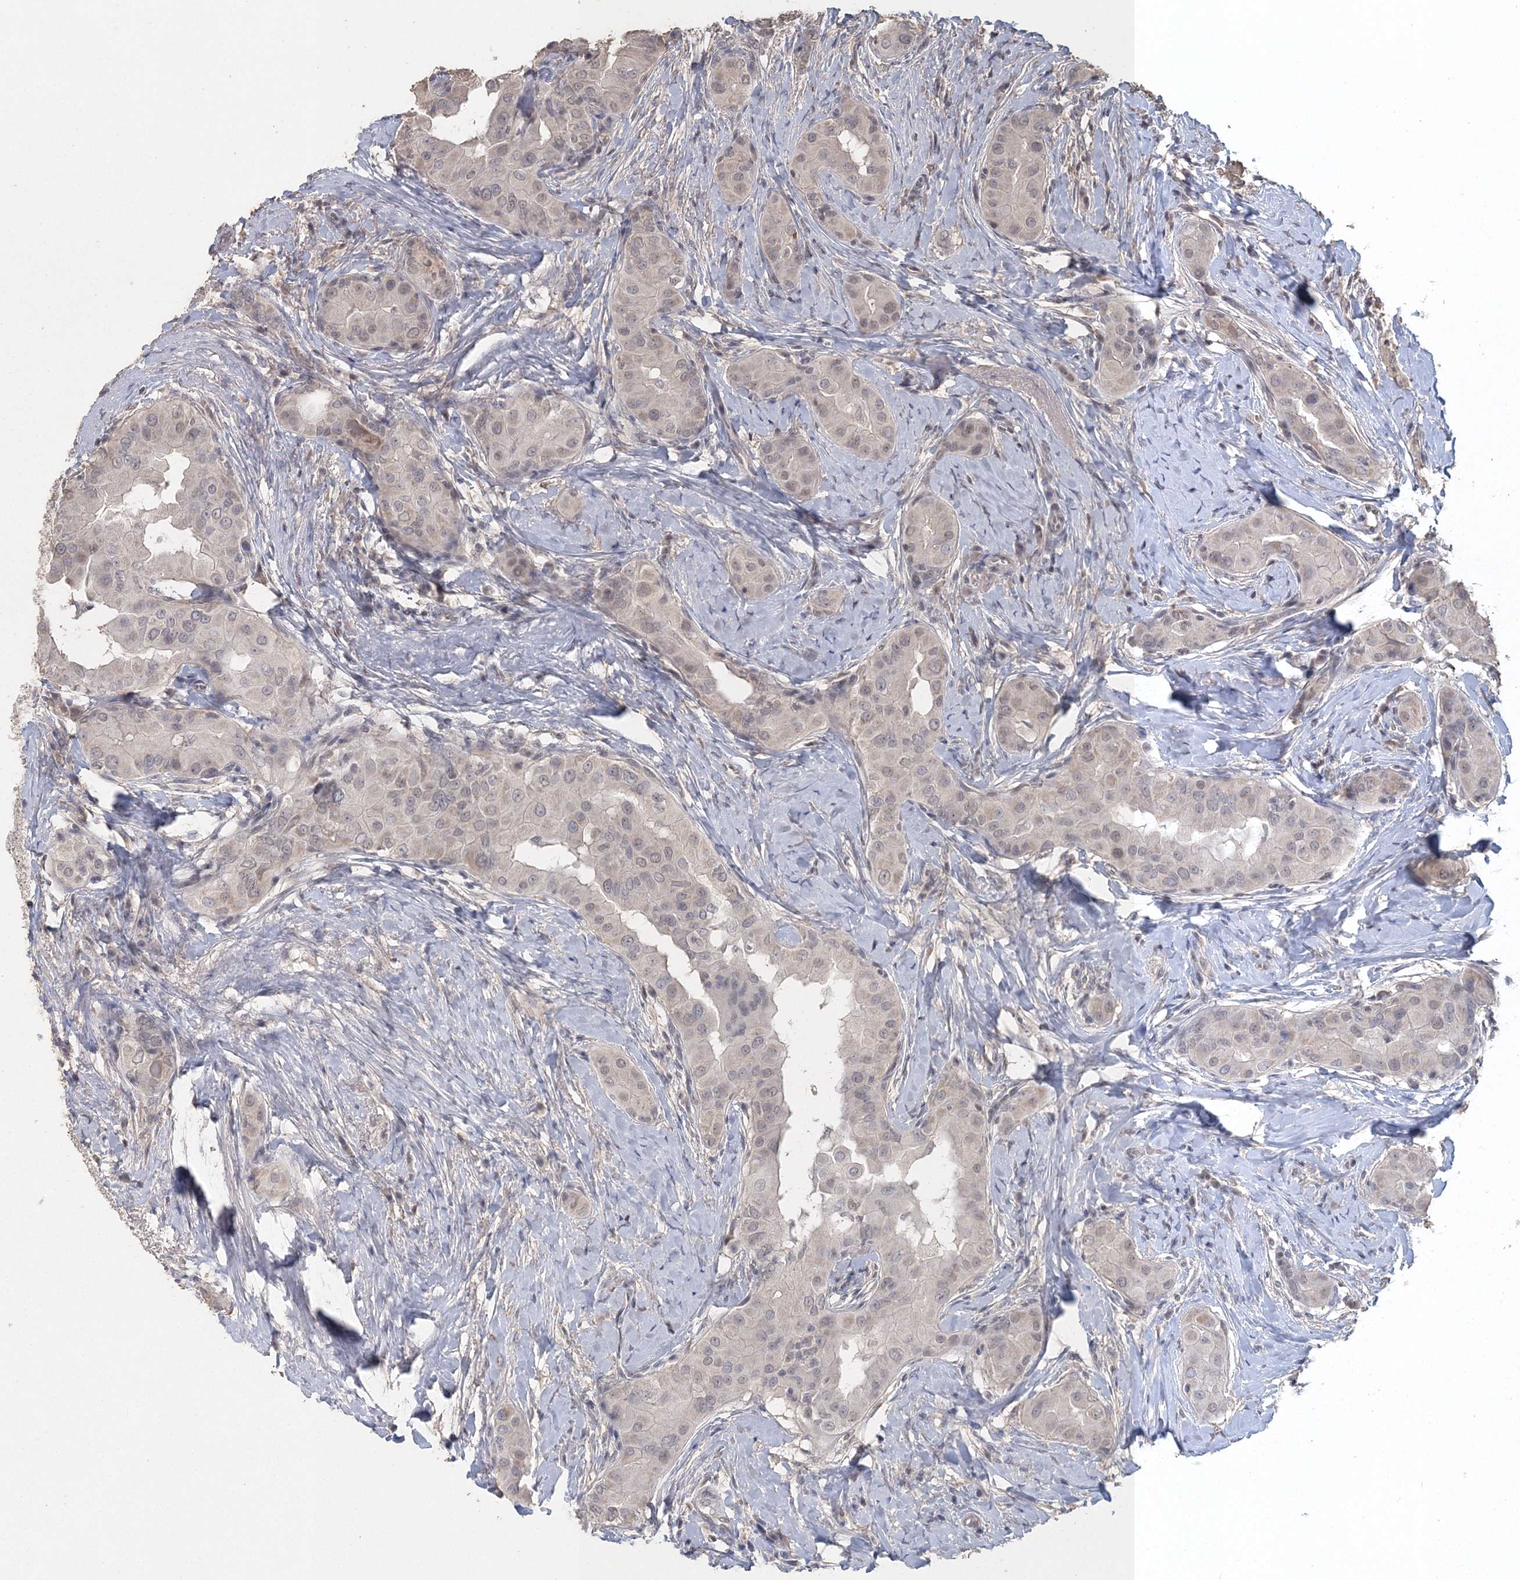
{"staining": {"intensity": "negative", "quantity": "none", "location": "none"}, "tissue": "thyroid cancer", "cell_type": "Tumor cells", "image_type": "cancer", "snomed": [{"axis": "morphology", "description": "Papillary adenocarcinoma, NOS"}, {"axis": "topography", "description": "Thyroid gland"}], "caption": "The image demonstrates no staining of tumor cells in papillary adenocarcinoma (thyroid).", "gene": "UIMC1", "patient": {"sex": "male", "age": 33}}